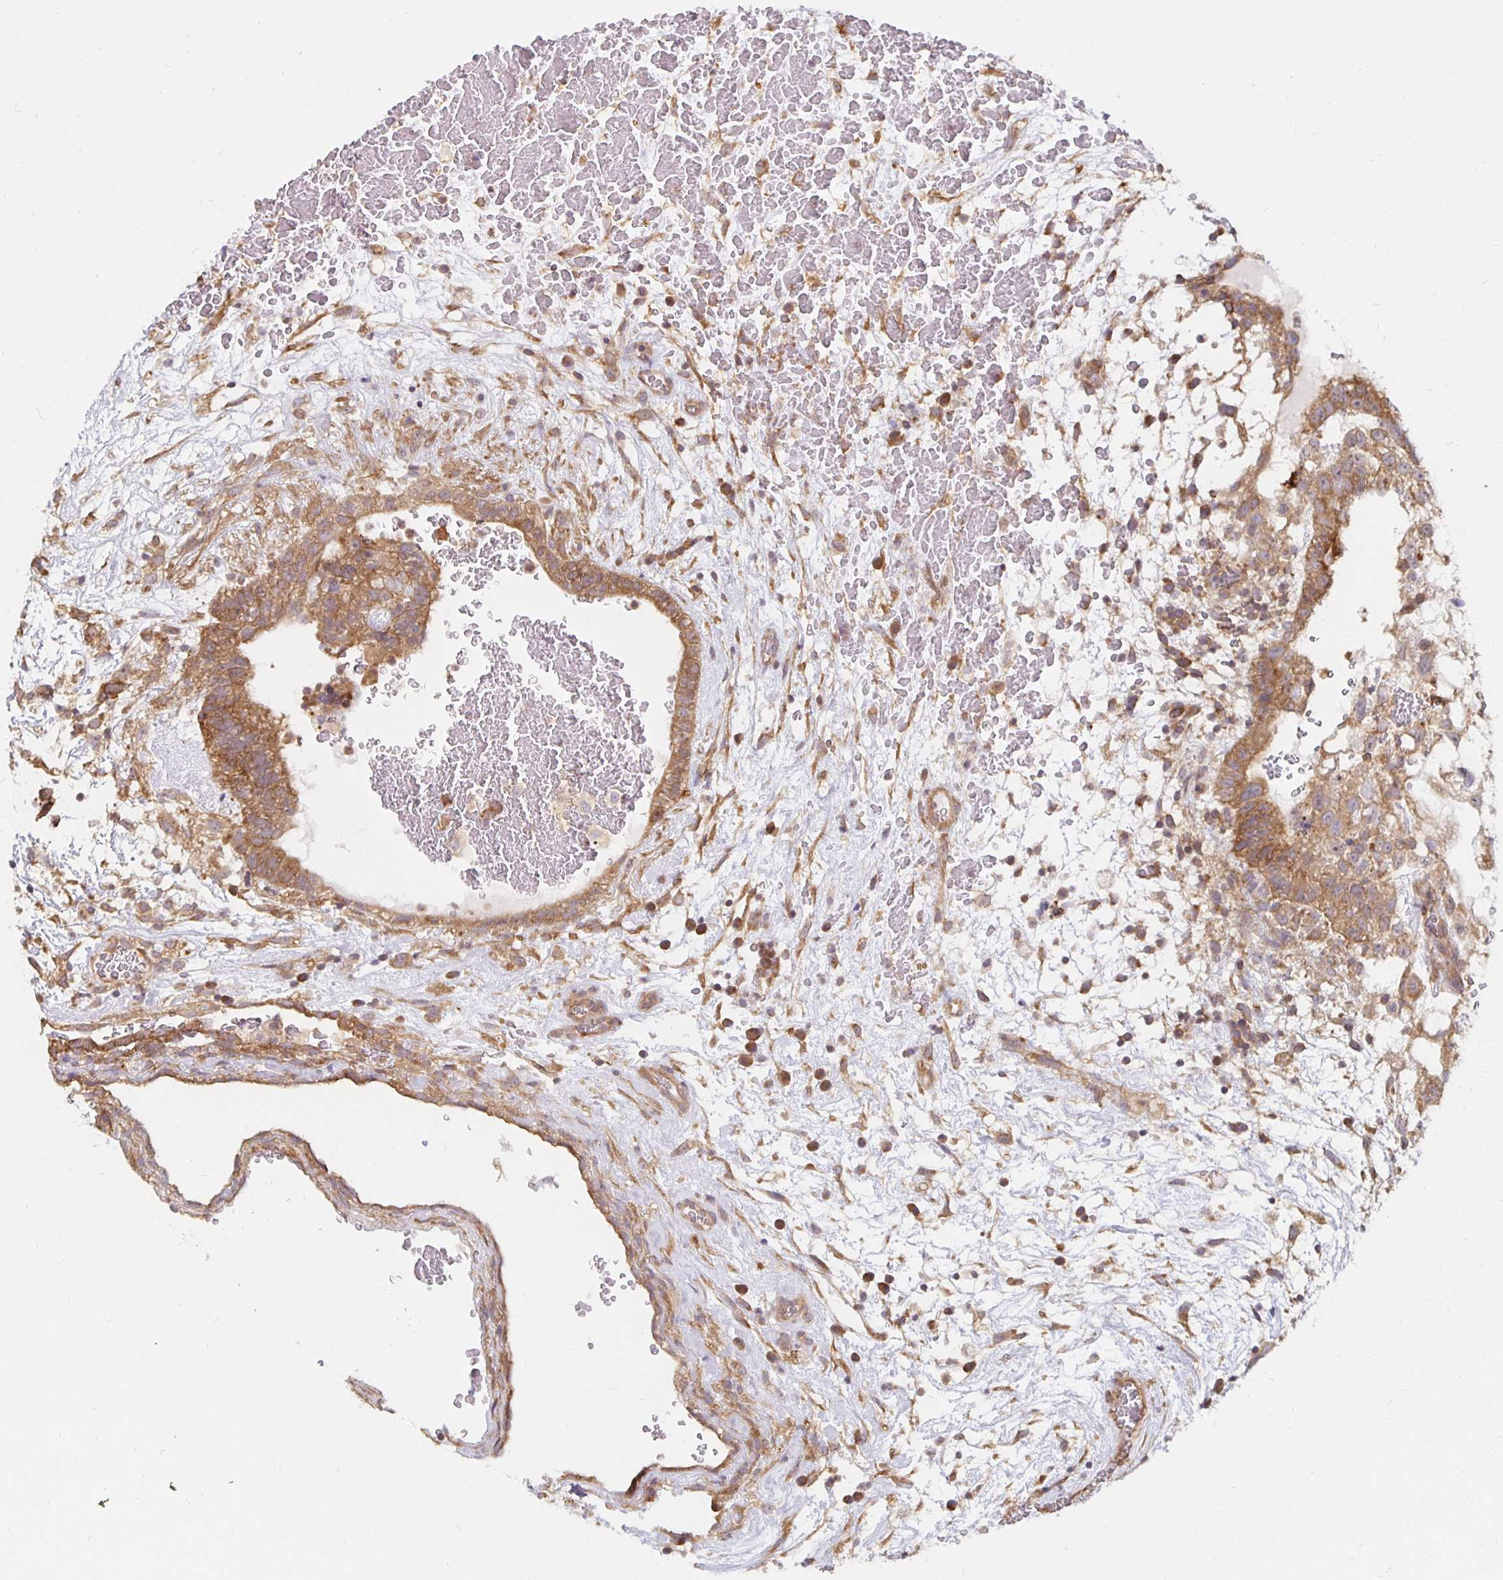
{"staining": {"intensity": "moderate", "quantity": ">75%", "location": "cytoplasmic/membranous"}, "tissue": "testis cancer", "cell_type": "Tumor cells", "image_type": "cancer", "snomed": [{"axis": "morphology", "description": "Normal tissue, NOS"}, {"axis": "morphology", "description": "Carcinoma, Embryonal, NOS"}, {"axis": "topography", "description": "Testis"}], "caption": "A micrograph showing moderate cytoplasmic/membranous positivity in approximately >75% of tumor cells in embryonal carcinoma (testis), as visualized by brown immunohistochemical staining.", "gene": "PDAP1", "patient": {"sex": "male", "age": 32}}